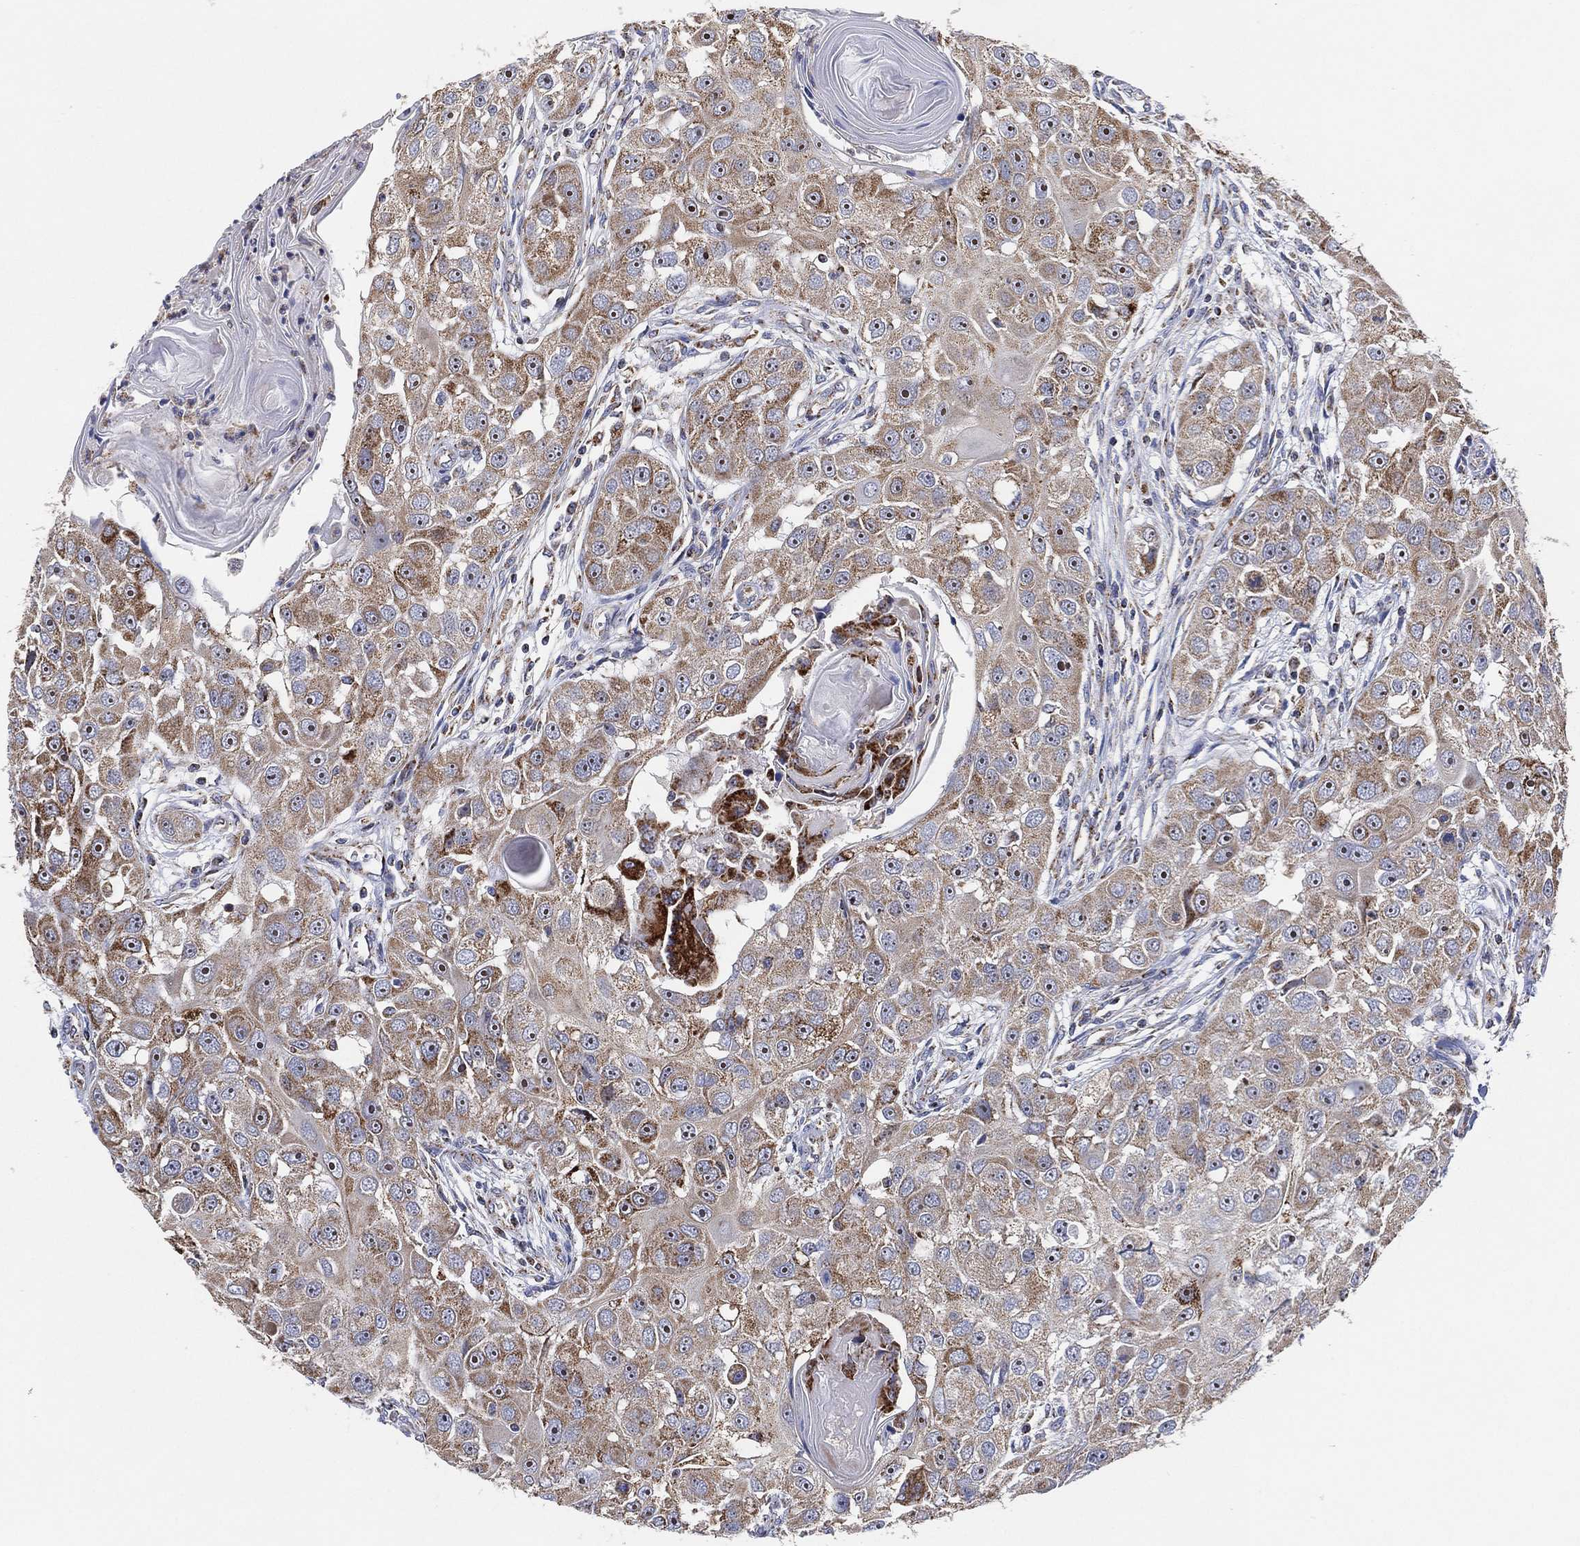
{"staining": {"intensity": "moderate", "quantity": "25%-75%", "location": "cytoplasmic/membranous"}, "tissue": "head and neck cancer", "cell_type": "Tumor cells", "image_type": "cancer", "snomed": [{"axis": "morphology", "description": "Squamous cell carcinoma, NOS"}, {"axis": "topography", "description": "Head-Neck"}], "caption": "Immunohistochemistry micrograph of human head and neck cancer stained for a protein (brown), which shows medium levels of moderate cytoplasmic/membranous expression in about 25%-75% of tumor cells.", "gene": "GCAT", "patient": {"sex": "male", "age": 51}}